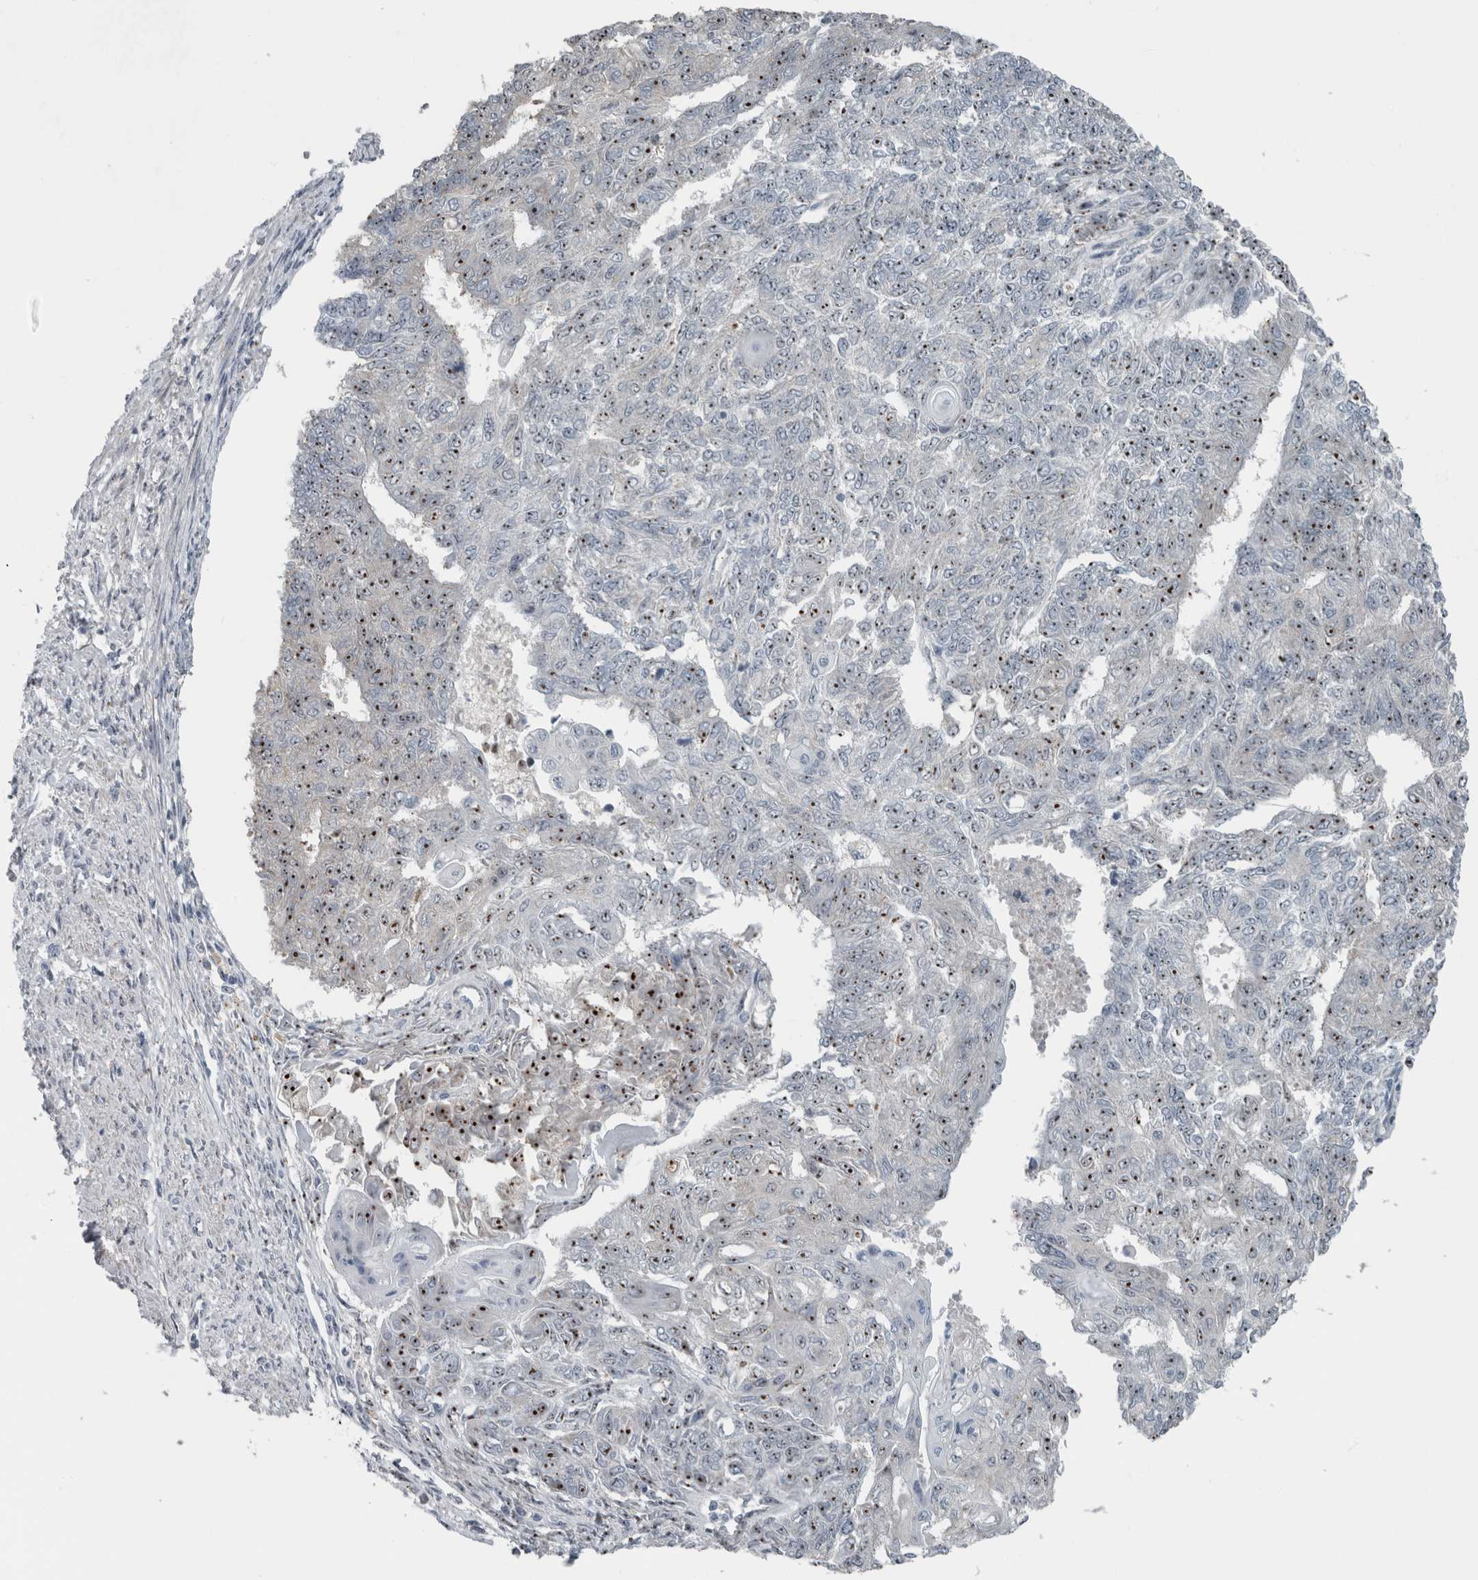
{"staining": {"intensity": "moderate", "quantity": "25%-75%", "location": "nuclear"}, "tissue": "endometrial cancer", "cell_type": "Tumor cells", "image_type": "cancer", "snomed": [{"axis": "morphology", "description": "Adenocarcinoma, NOS"}, {"axis": "topography", "description": "Endometrium"}], "caption": "Immunohistochemical staining of human endometrial cancer (adenocarcinoma) exhibits moderate nuclear protein positivity in about 25%-75% of tumor cells. Immunohistochemistry stains the protein of interest in brown and the nuclei are stained blue.", "gene": "UTP6", "patient": {"sex": "female", "age": 32}}